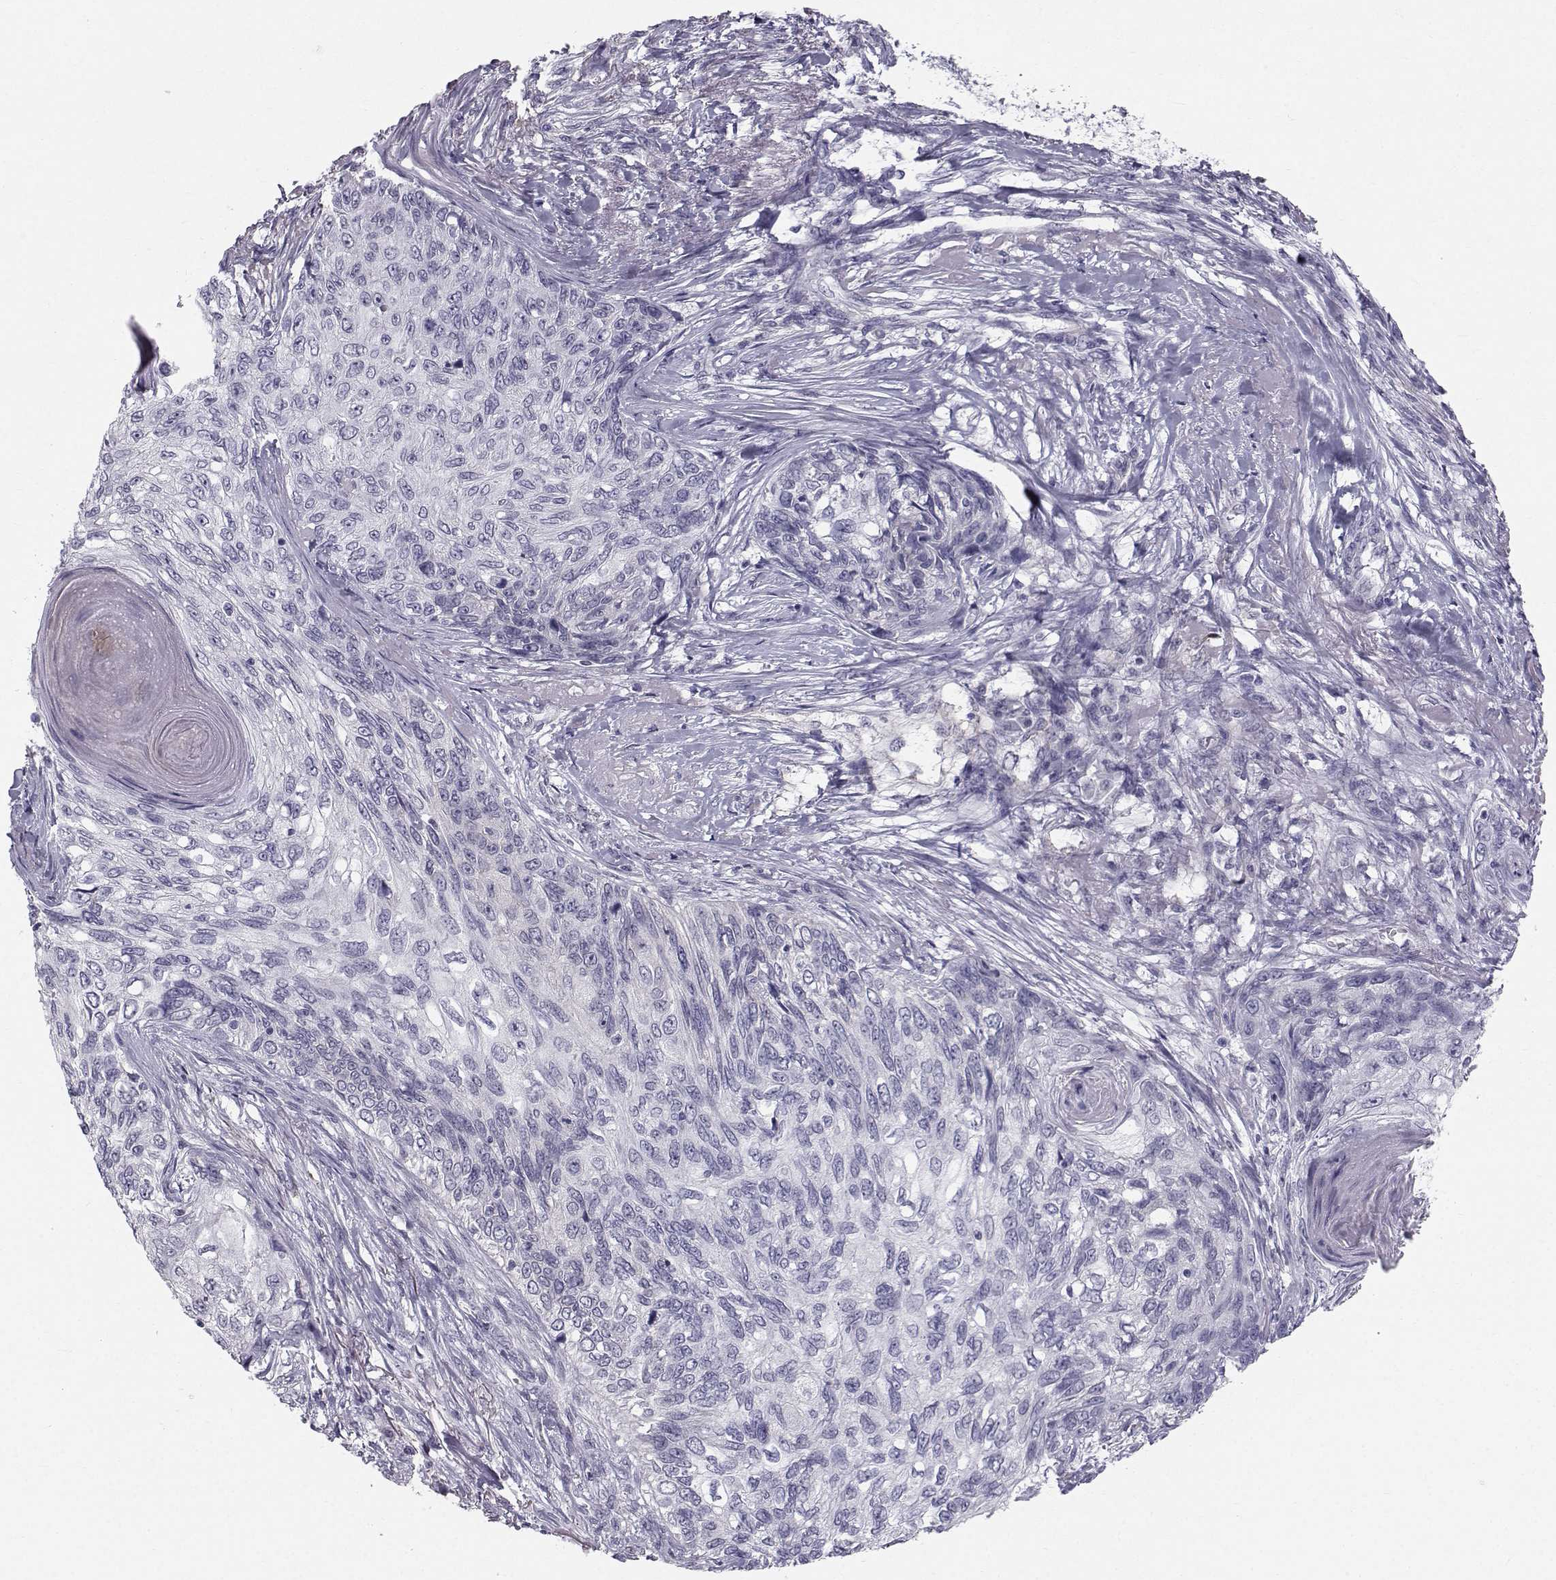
{"staining": {"intensity": "negative", "quantity": "none", "location": "none"}, "tissue": "skin cancer", "cell_type": "Tumor cells", "image_type": "cancer", "snomed": [{"axis": "morphology", "description": "Squamous cell carcinoma, NOS"}, {"axis": "topography", "description": "Skin"}], "caption": "Immunohistochemistry (IHC) micrograph of human skin cancer (squamous cell carcinoma) stained for a protein (brown), which demonstrates no staining in tumor cells.", "gene": "SPDYE4", "patient": {"sex": "male", "age": 92}}